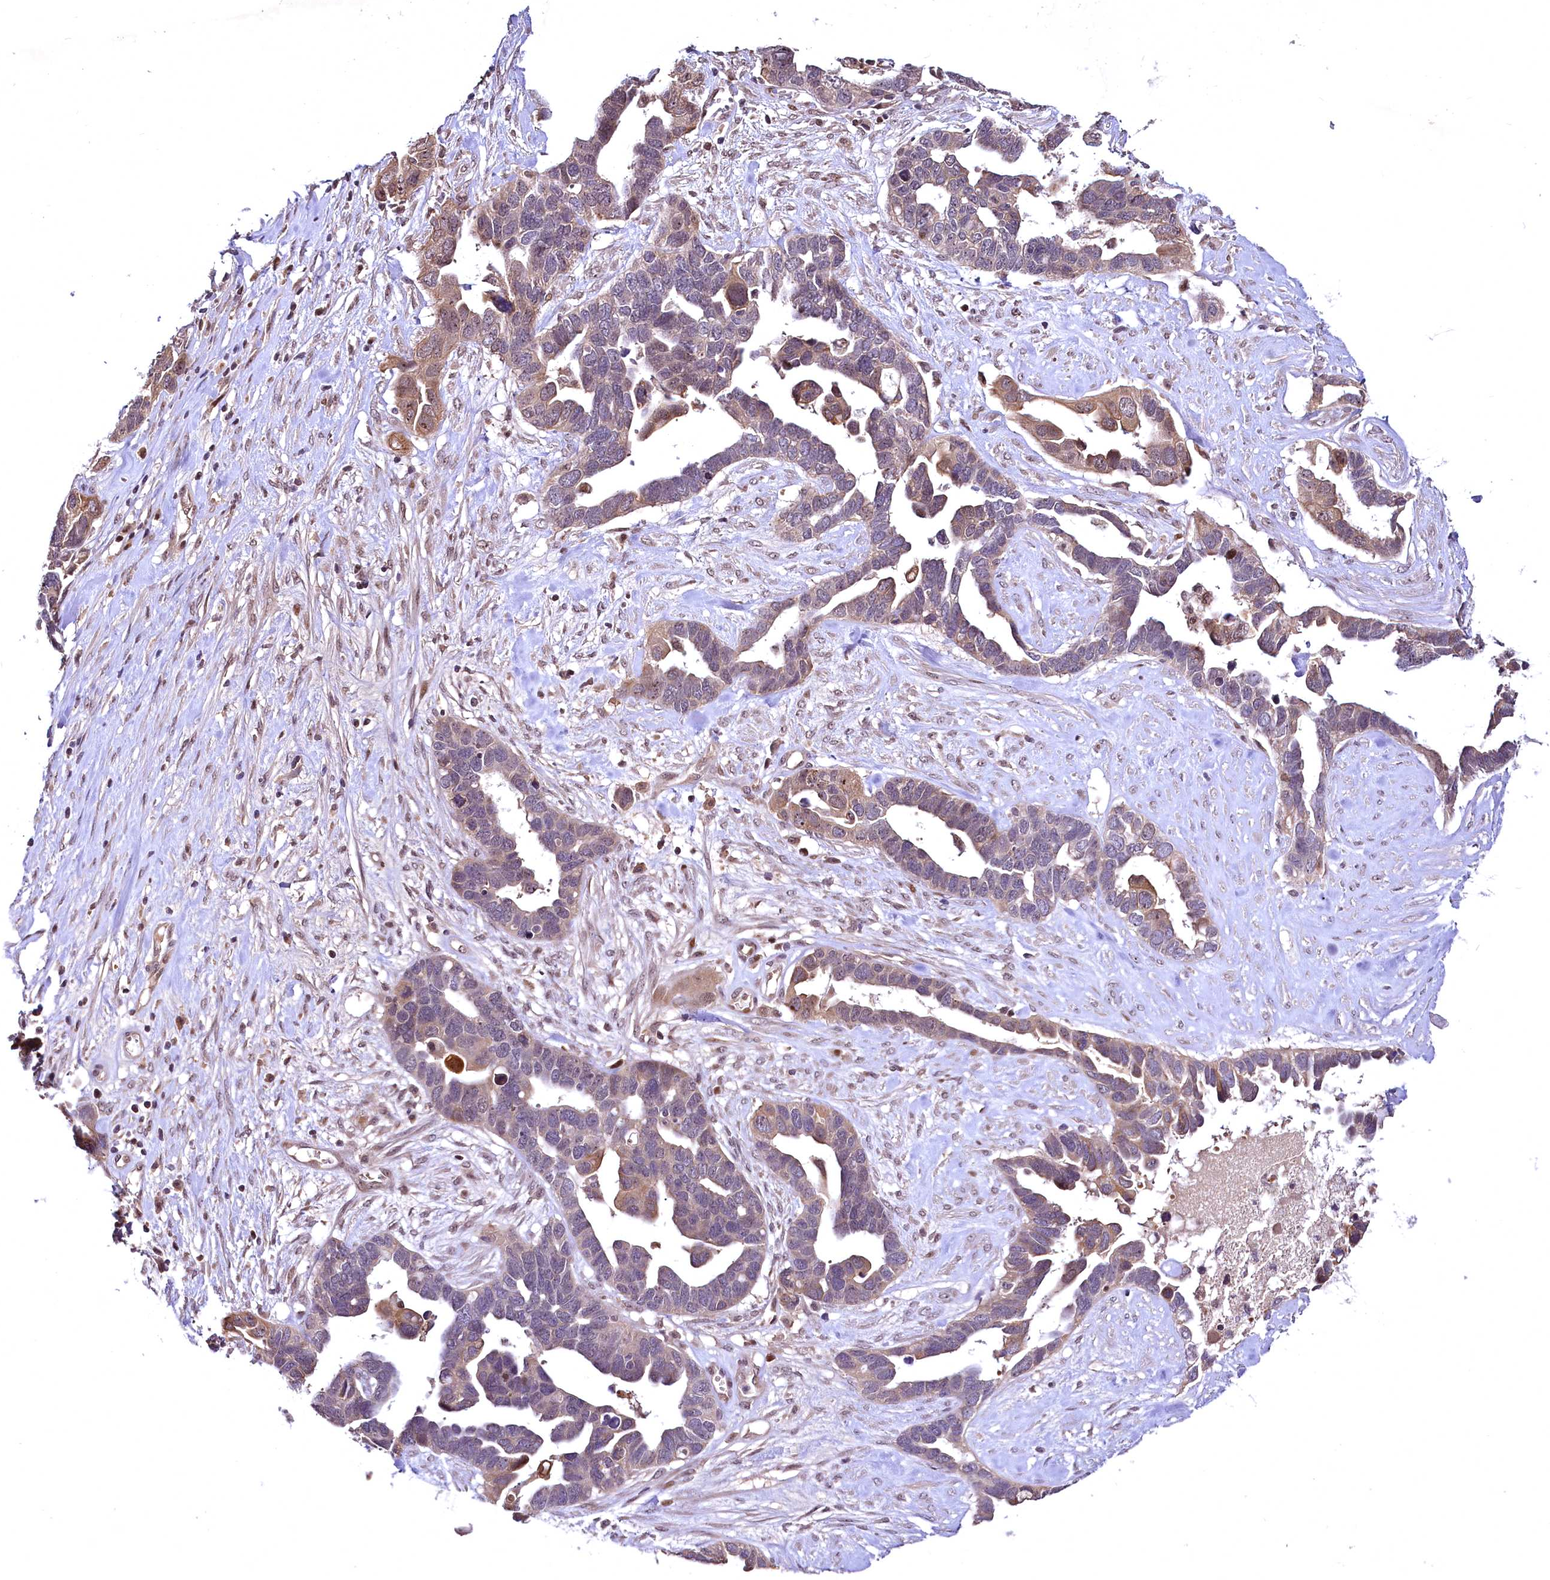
{"staining": {"intensity": "weak", "quantity": "25%-75%", "location": "cytoplasmic/membranous"}, "tissue": "ovarian cancer", "cell_type": "Tumor cells", "image_type": "cancer", "snomed": [{"axis": "morphology", "description": "Cystadenocarcinoma, serous, NOS"}, {"axis": "topography", "description": "Ovary"}], "caption": "Ovarian cancer (serous cystadenocarcinoma) was stained to show a protein in brown. There is low levels of weak cytoplasmic/membranous positivity in about 25%-75% of tumor cells.", "gene": "N4BP2L1", "patient": {"sex": "female", "age": 54}}